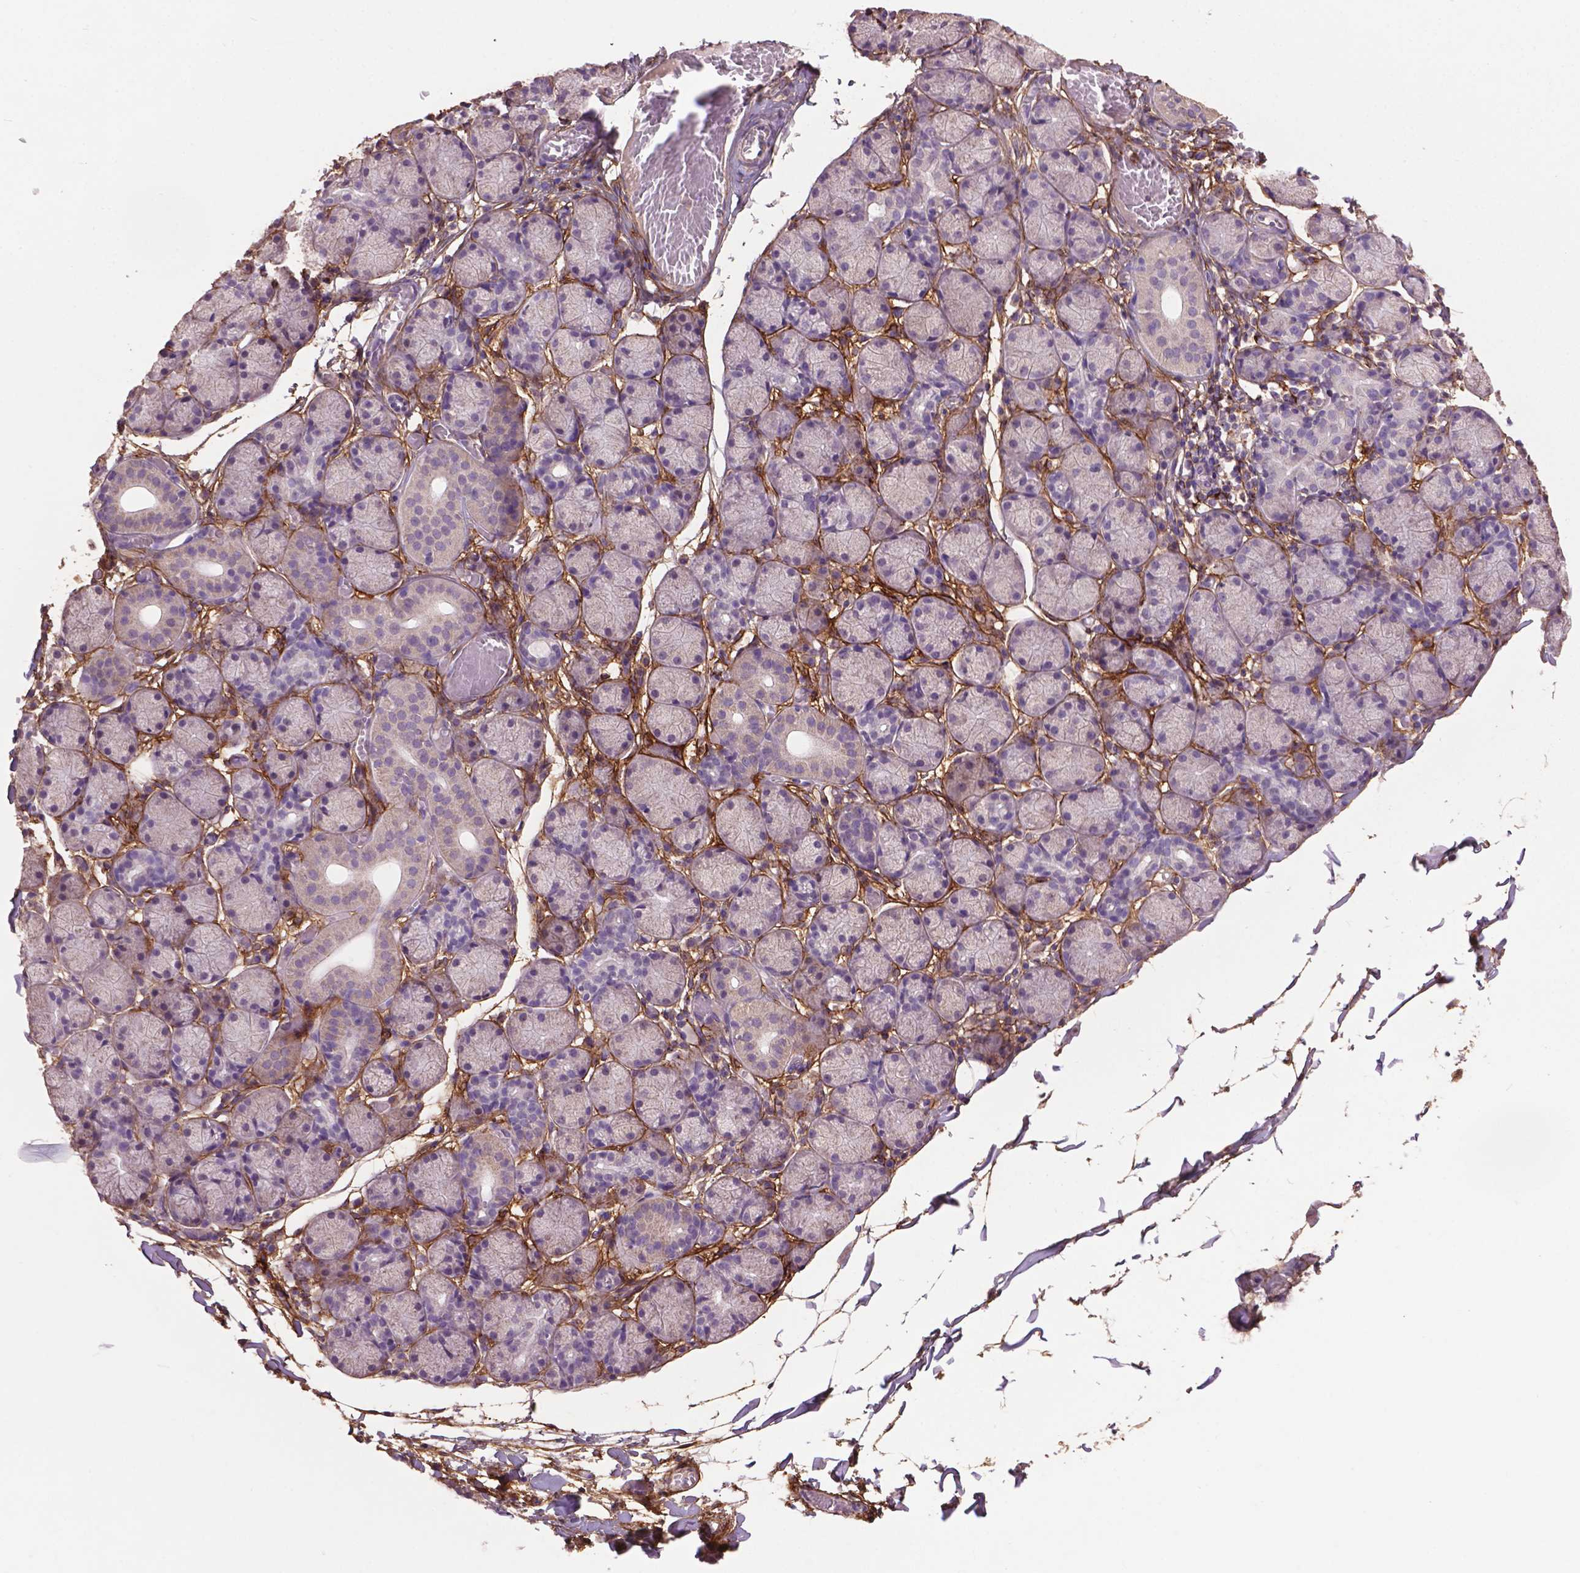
{"staining": {"intensity": "negative", "quantity": "none", "location": "none"}, "tissue": "salivary gland", "cell_type": "Glandular cells", "image_type": "normal", "snomed": [{"axis": "morphology", "description": "Normal tissue, NOS"}, {"axis": "topography", "description": "Salivary gland"}], "caption": "Glandular cells are negative for brown protein staining in normal salivary gland. (Immunohistochemistry, brightfield microscopy, high magnification).", "gene": "LRRC3C", "patient": {"sex": "female", "age": 24}}